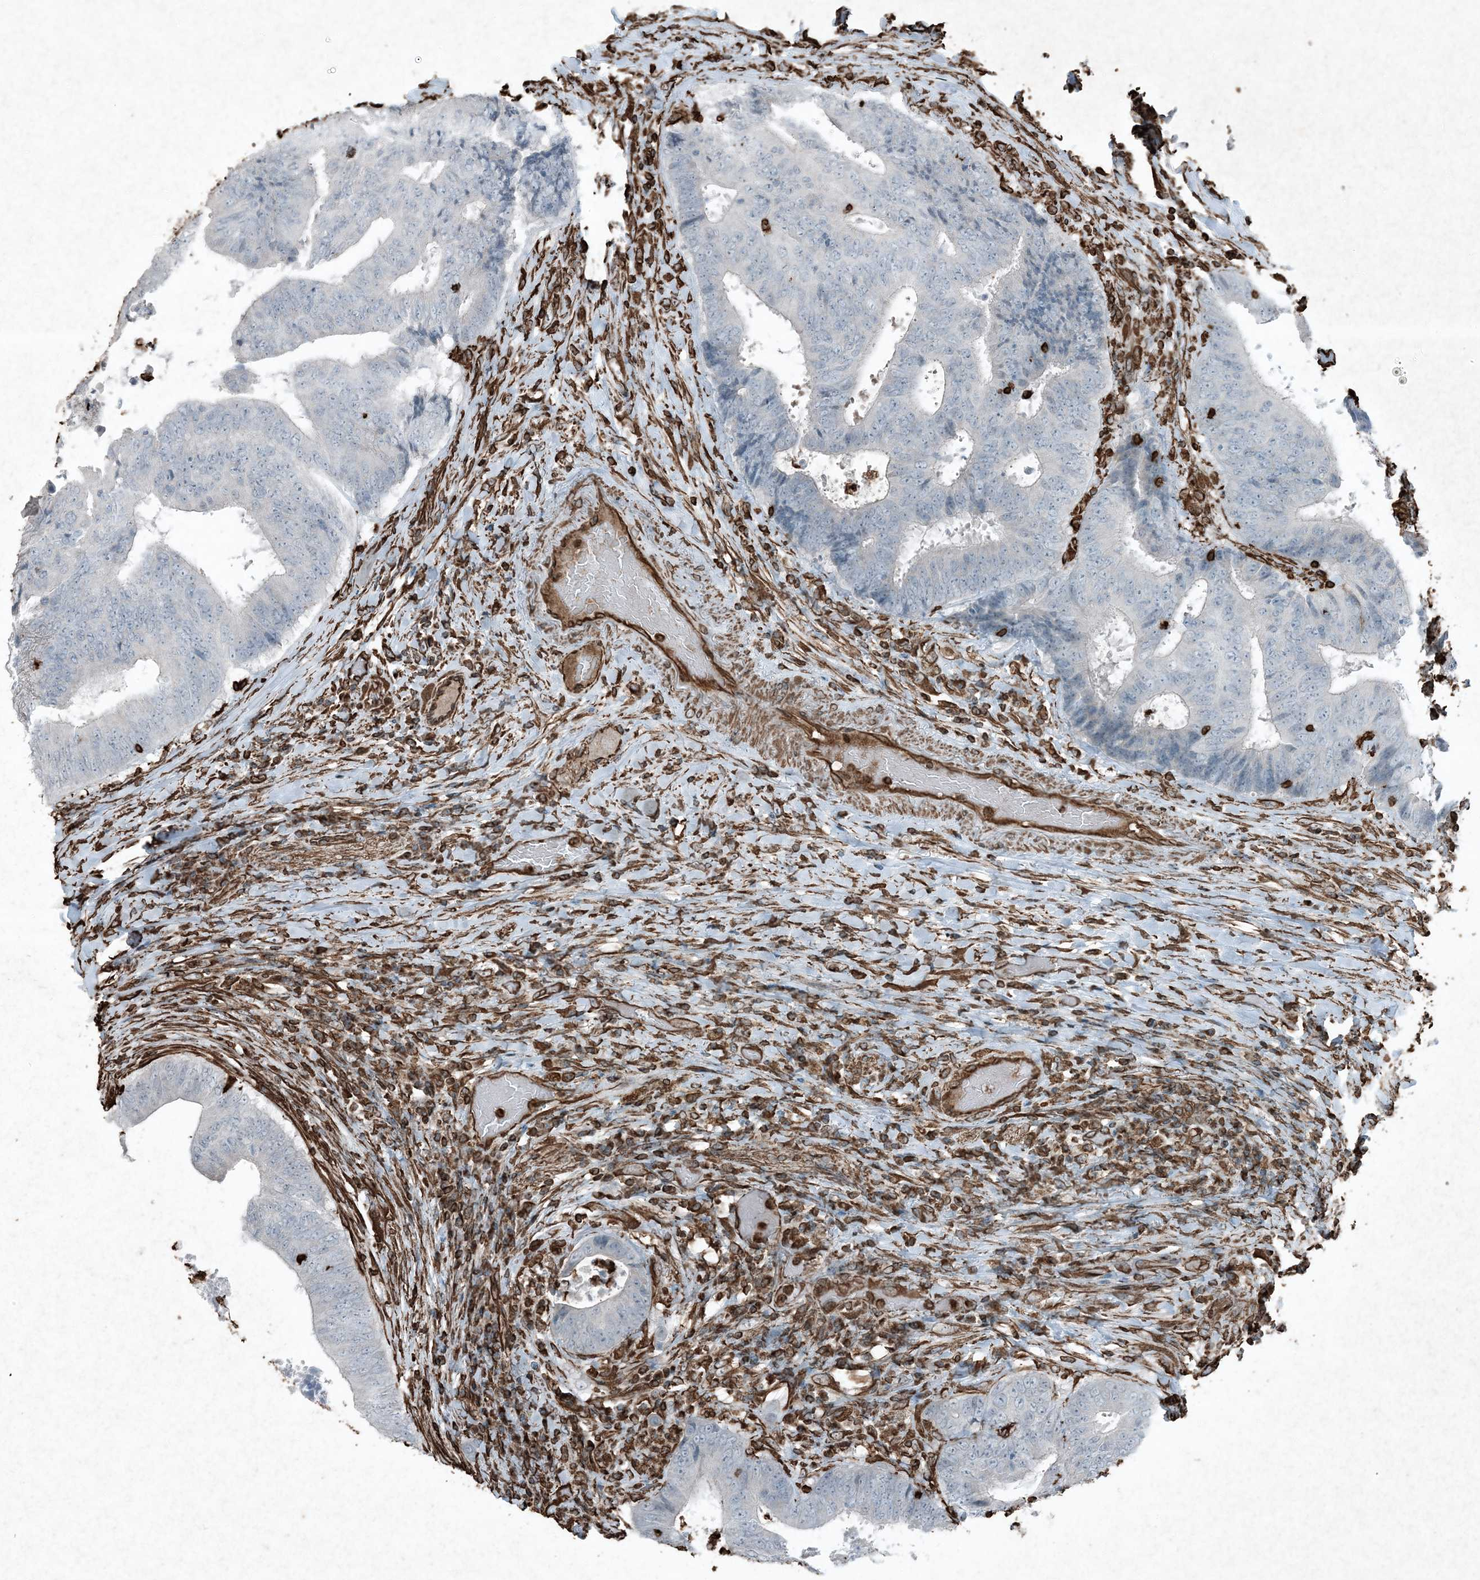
{"staining": {"intensity": "negative", "quantity": "none", "location": "none"}, "tissue": "colorectal cancer", "cell_type": "Tumor cells", "image_type": "cancer", "snomed": [{"axis": "morphology", "description": "Adenocarcinoma, NOS"}, {"axis": "topography", "description": "Rectum"}], "caption": "Photomicrograph shows no protein expression in tumor cells of colorectal cancer tissue.", "gene": "RYK", "patient": {"sex": "male", "age": 72}}